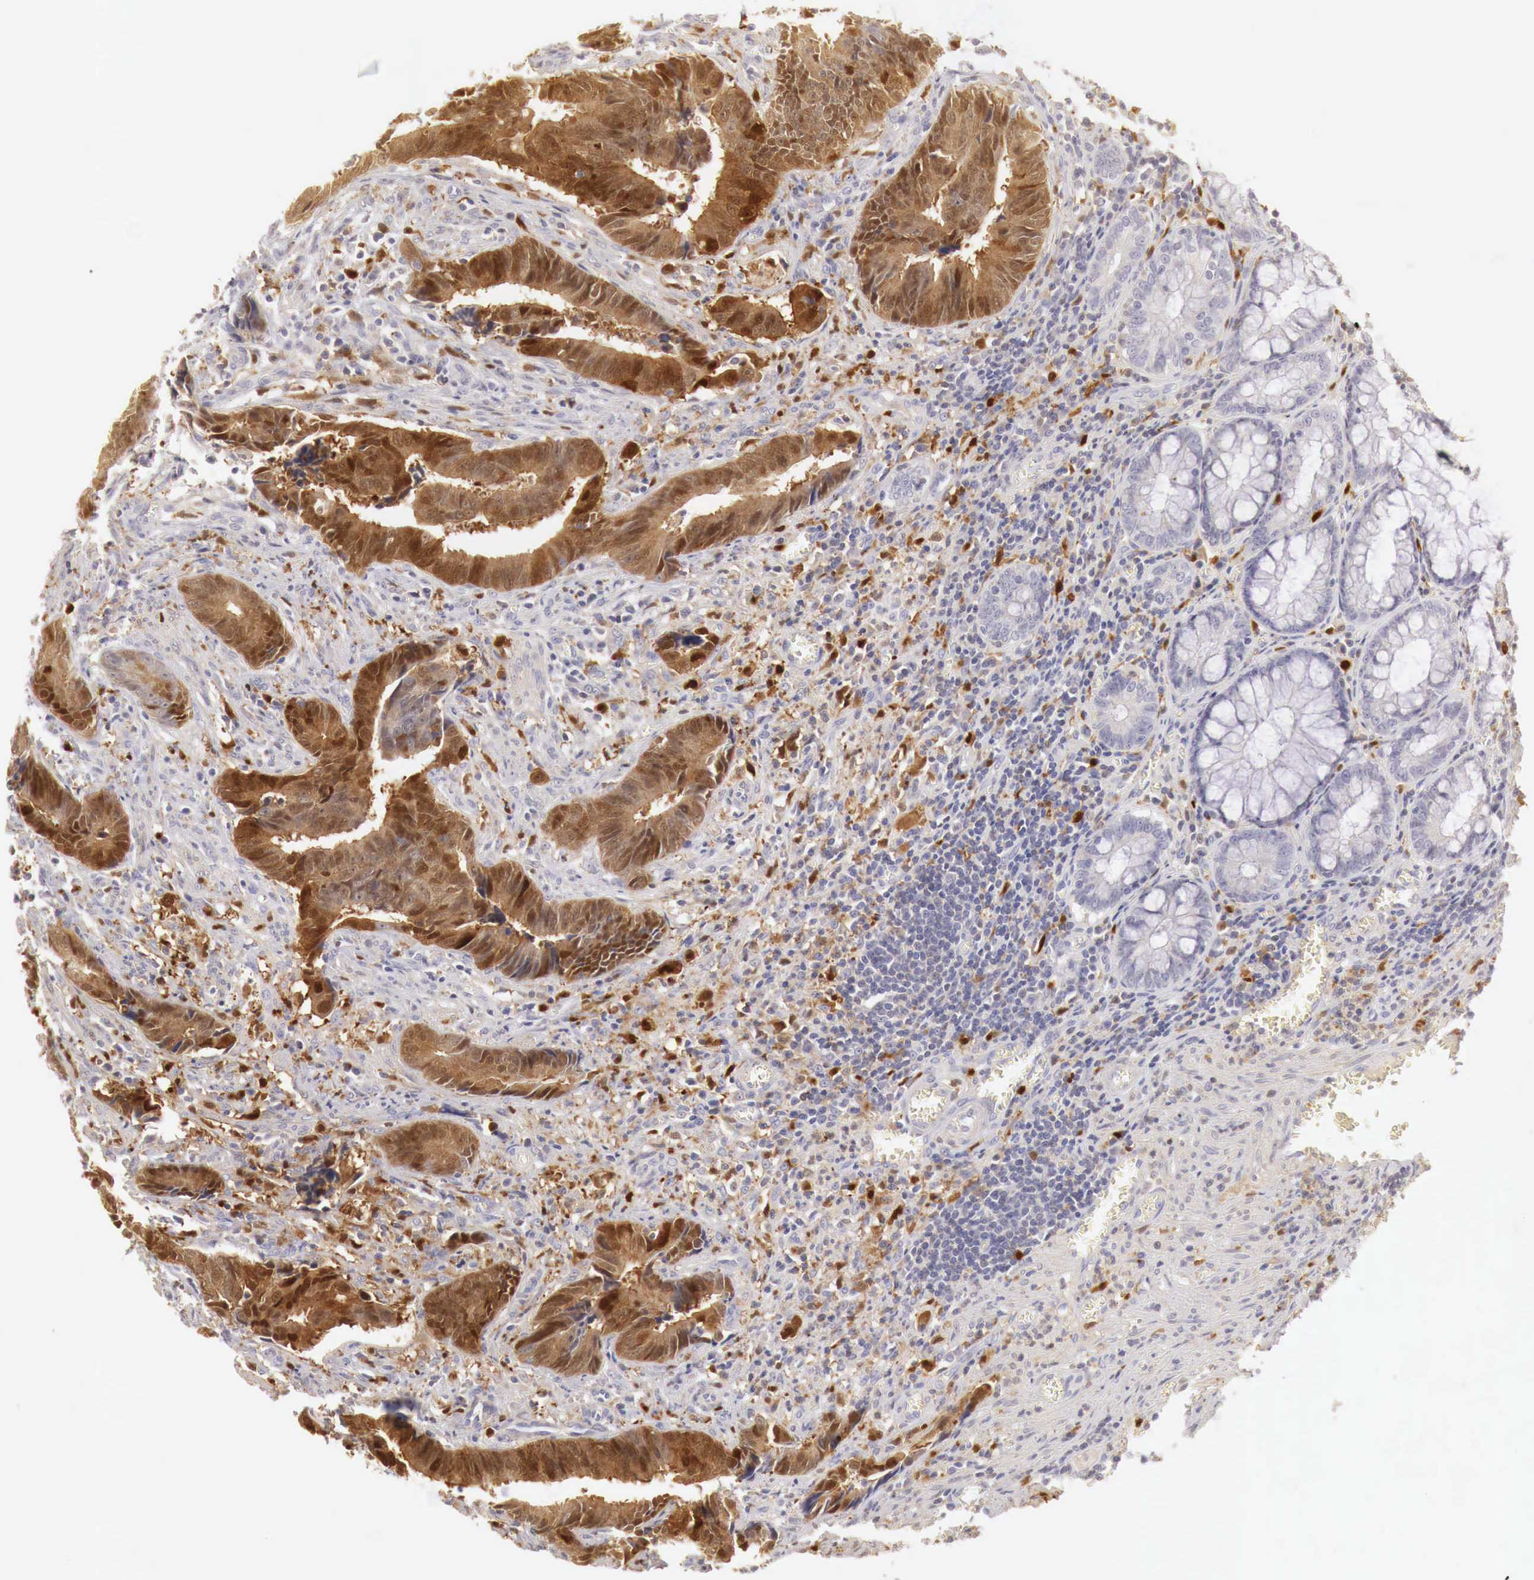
{"staining": {"intensity": "strong", "quantity": ">75%", "location": "cytoplasmic/membranous"}, "tissue": "colorectal cancer", "cell_type": "Tumor cells", "image_type": "cancer", "snomed": [{"axis": "morphology", "description": "Adenocarcinoma, NOS"}, {"axis": "topography", "description": "Rectum"}], "caption": "An immunohistochemistry image of tumor tissue is shown. Protein staining in brown labels strong cytoplasmic/membranous positivity in colorectal adenocarcinoma within tumor cells. (IHC, brightfield microscopy, high magnification).", "gene": "RENBP", "patient": {"sex": "female", "age": 98}}